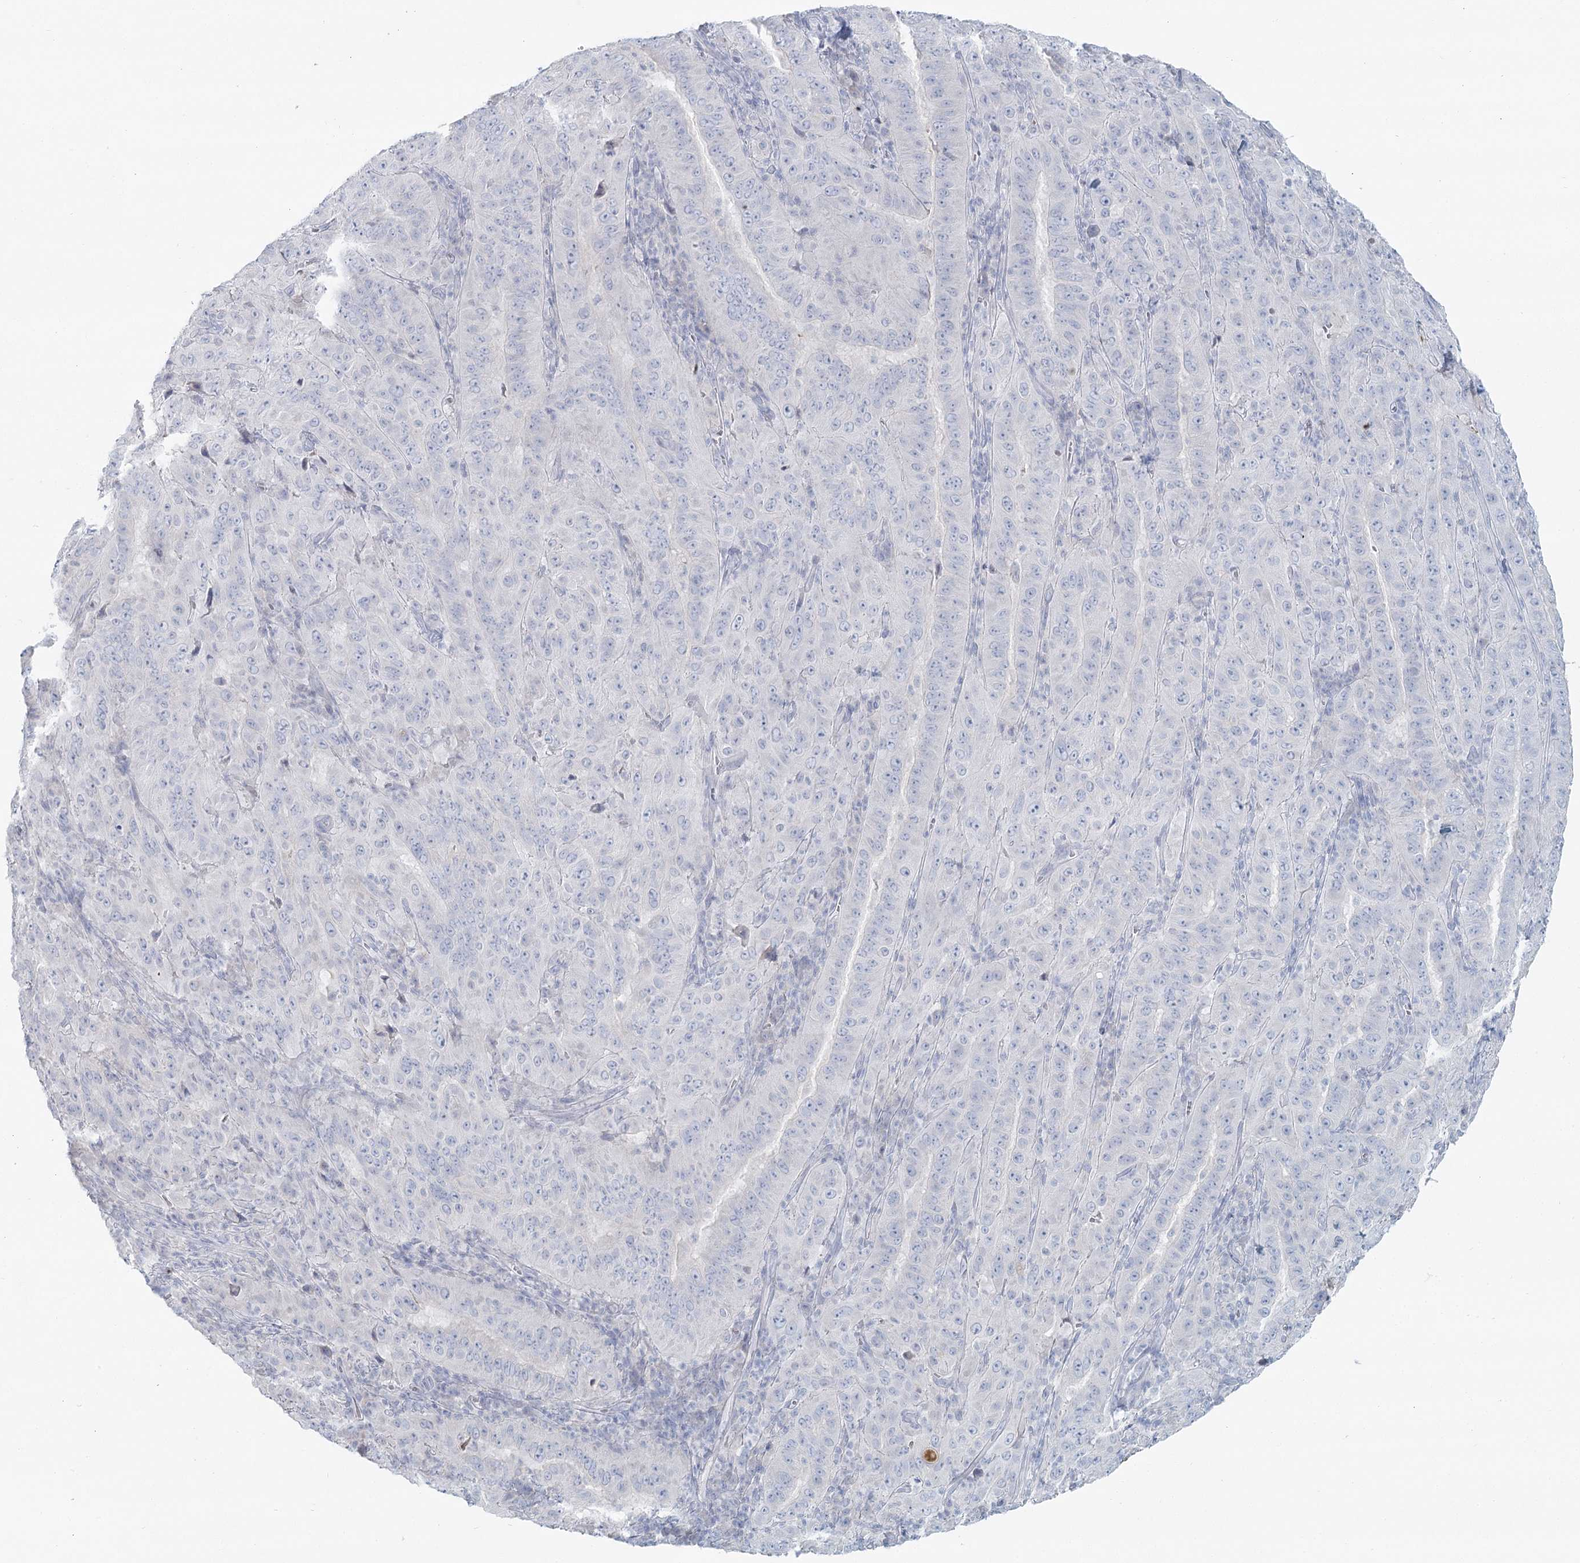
{"staining": {"intensity": "negative", "quantity": "none", "location": "none"}, "tissue": "pancreatic cancer", "cell_type": "Tumor cells", "image_type": "cancer", "snomed": [{"axis": "morphology", "description": "Adenocarcinoma, NOS"}, {"axis": "topography", "description": "Pancreas"}], "caption": "A histopathology image of human pancreatic cancer (adenocarcinoma) is negative for staining in tumor cells.", "gene": "DMGDH", "patient": {"sex": "male", "age": 63}}